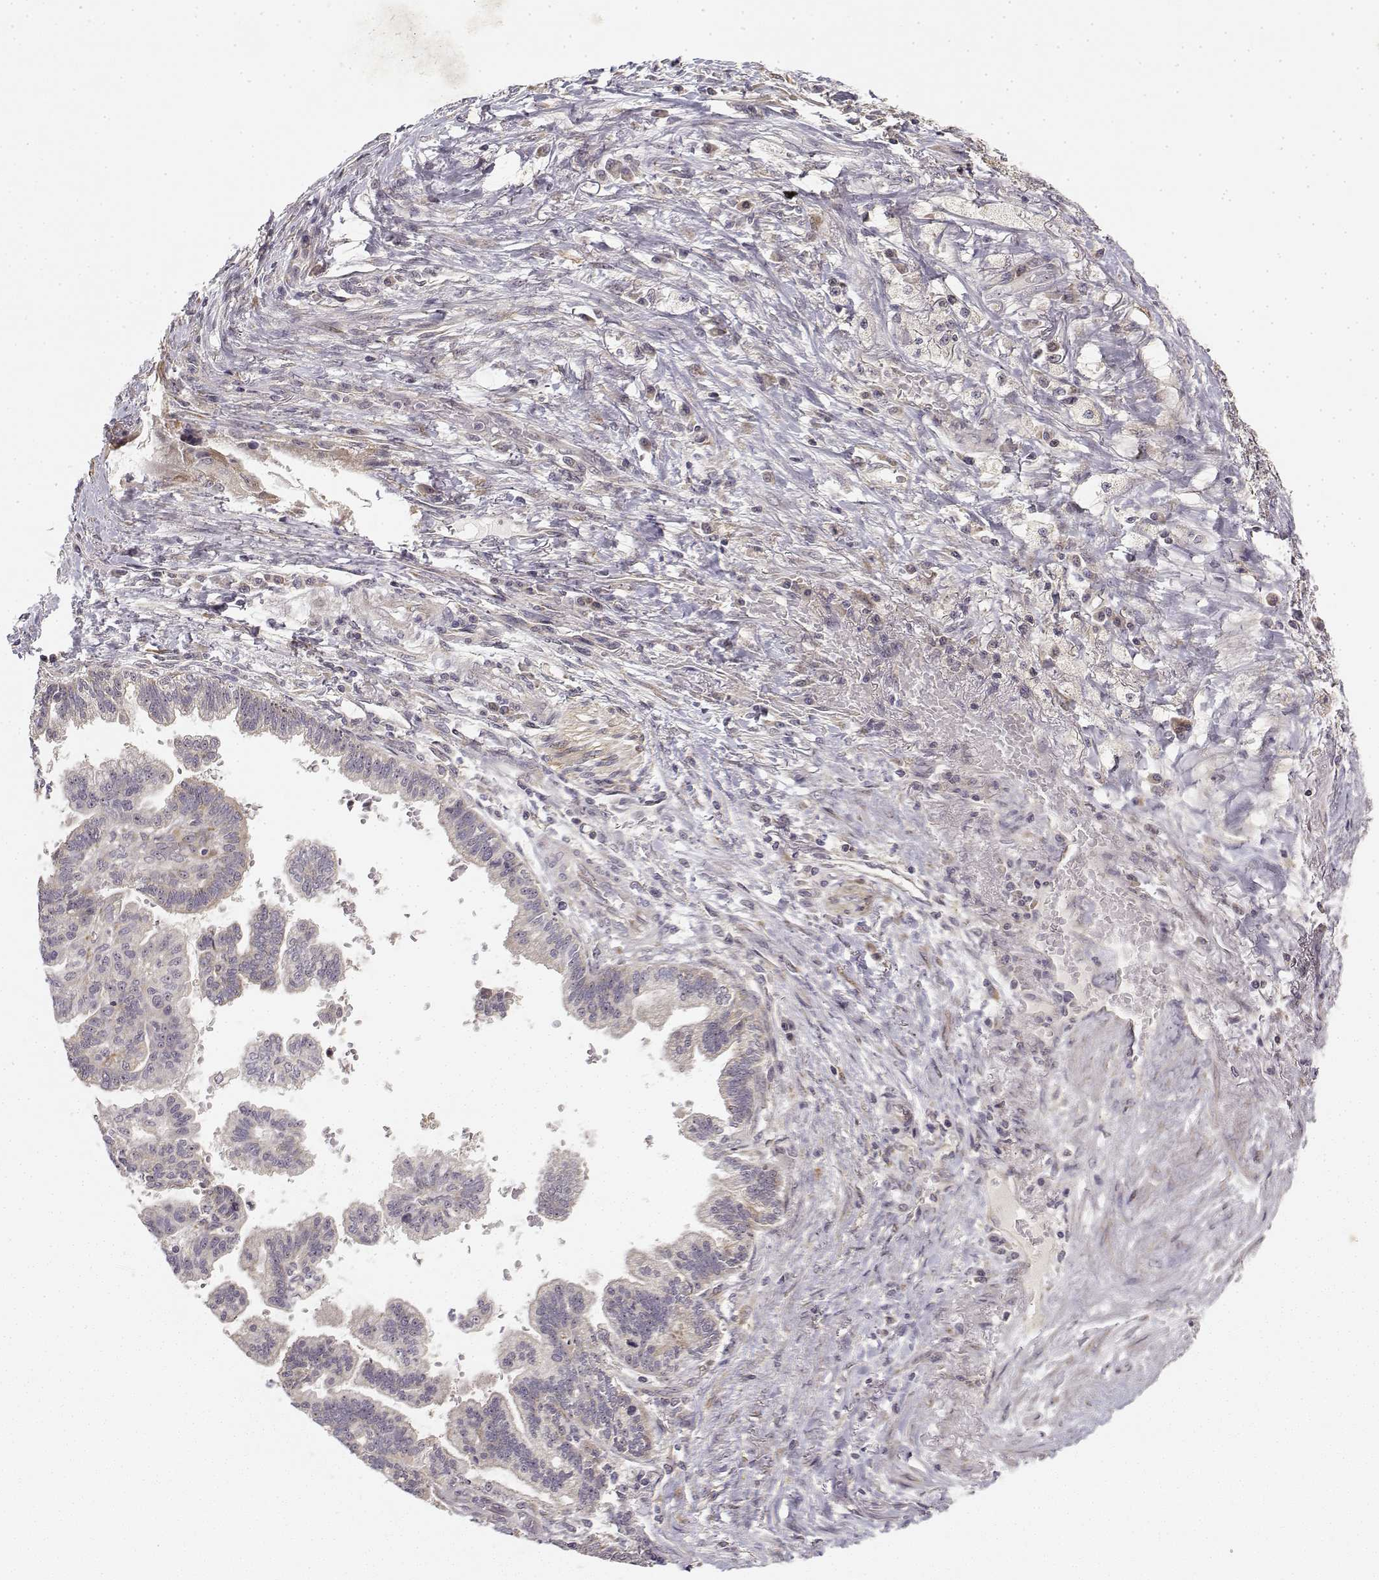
{"staining": {"intensity": "negative", "quantity": "none", "location": "none"}, "tissue": "stomach cancer", "cell_type": "Tumor cells", "image_type": "cancer", "snomed": [{"axis": "morphology", "description": "Adenocarcinoma, NOS"}, {"axis": "topography", "description": "Stomach"}], "caption": "Human stomach adenocarcinoma stained for a protein using IHC exhibits no staining in tumor cells.", "gene": "MED12L", "patient": {"sex": "male", "age": 83}}